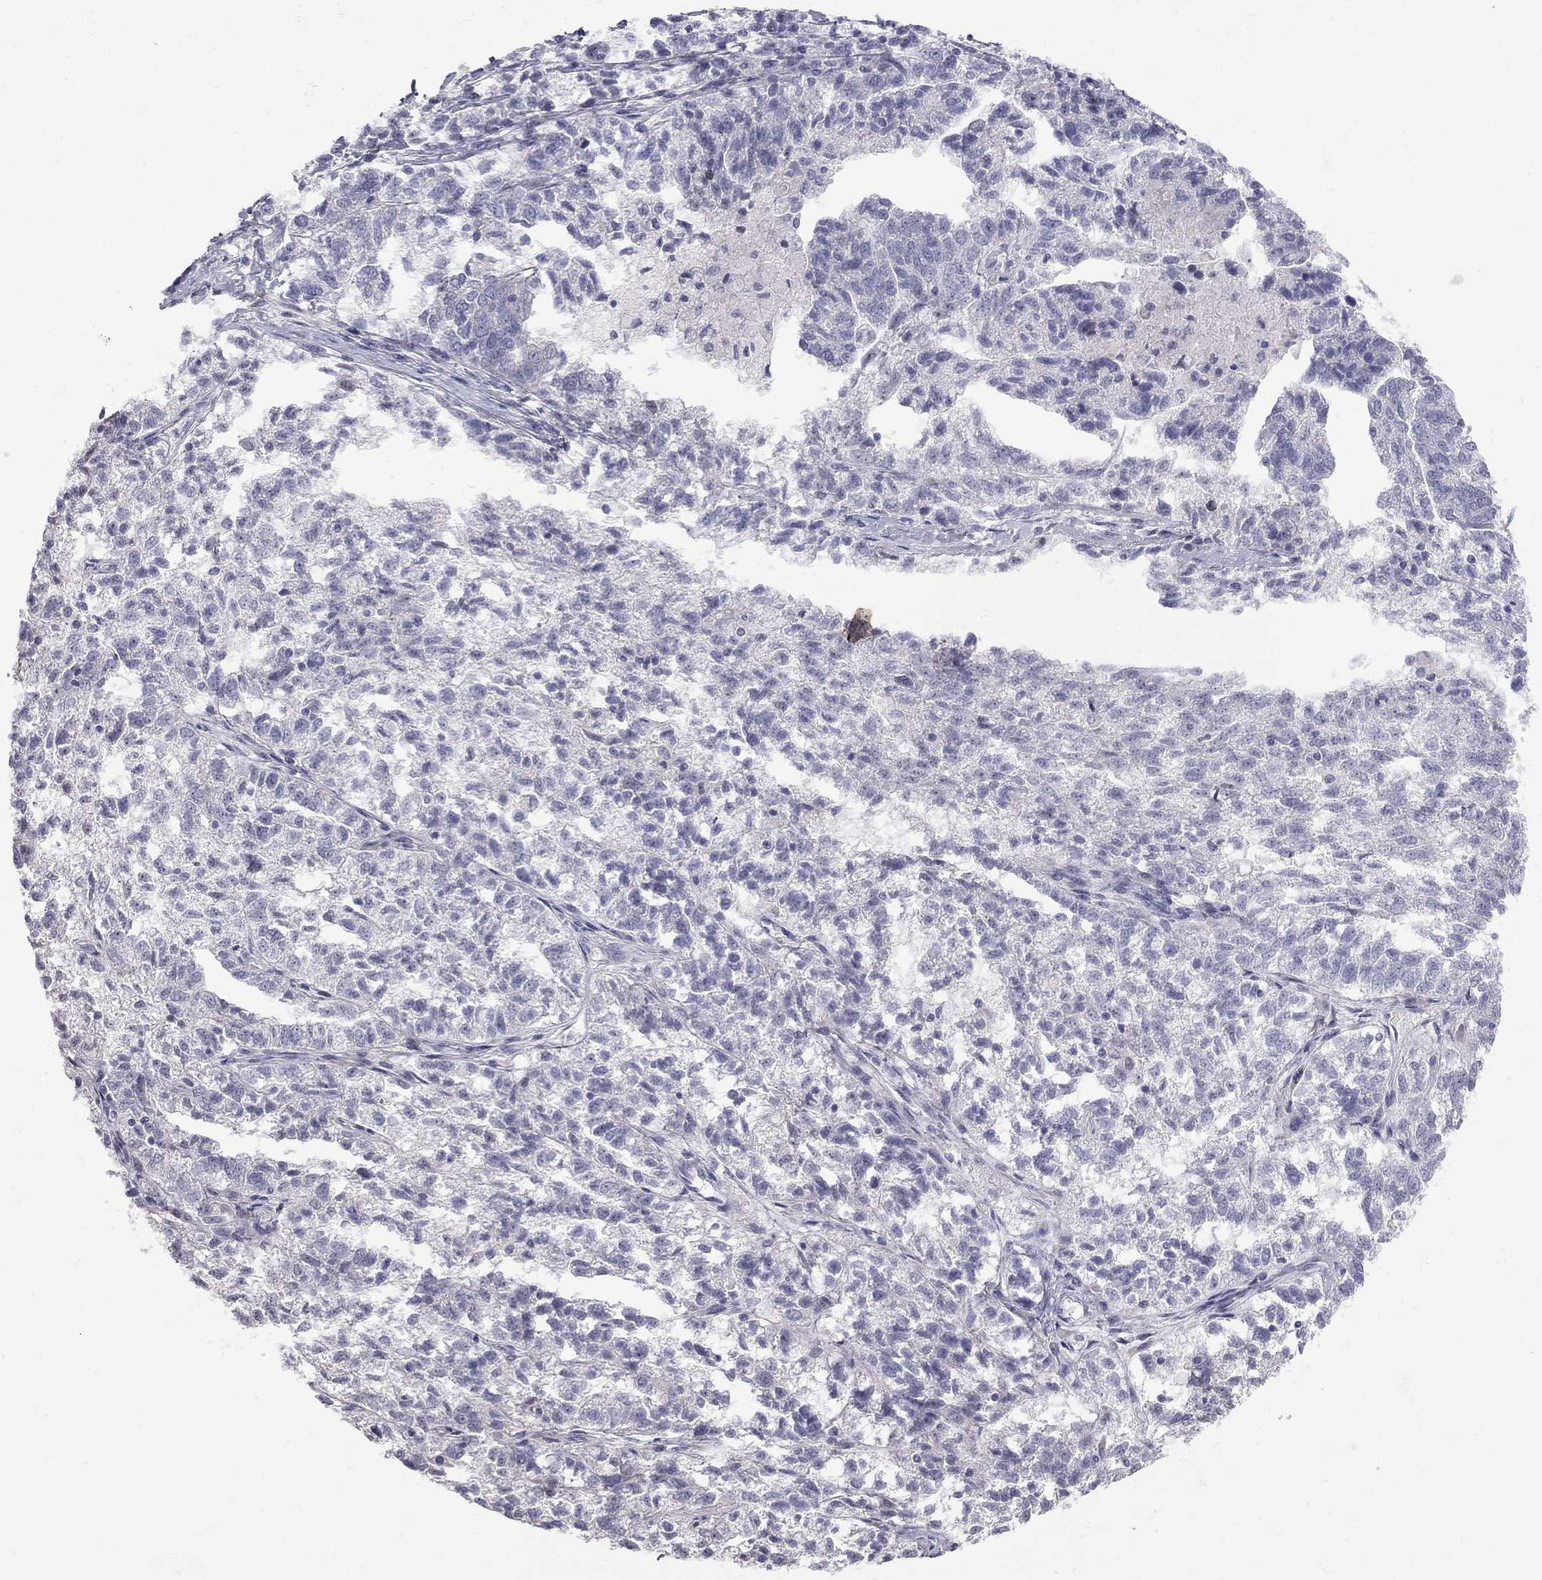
{"staining": {"intensity": "negative", "quantity": "none", "location": "none"}, "tissue": "ovarian cancer", "cell_type": "Tumor cells", "image_type": "cancer", "snomed": [{"axis": "morphology", "description": "Cystadenocarcinoma, serous, NOS"}, {"axis": "topography", "description": "Ovary"}], "caption": "Image shows no significant protein expression in tumor cells of serous cystadenocarcinoma (ovarian).", "gene": "NRARP", "patient": {"sex": "female", "age": 71}}